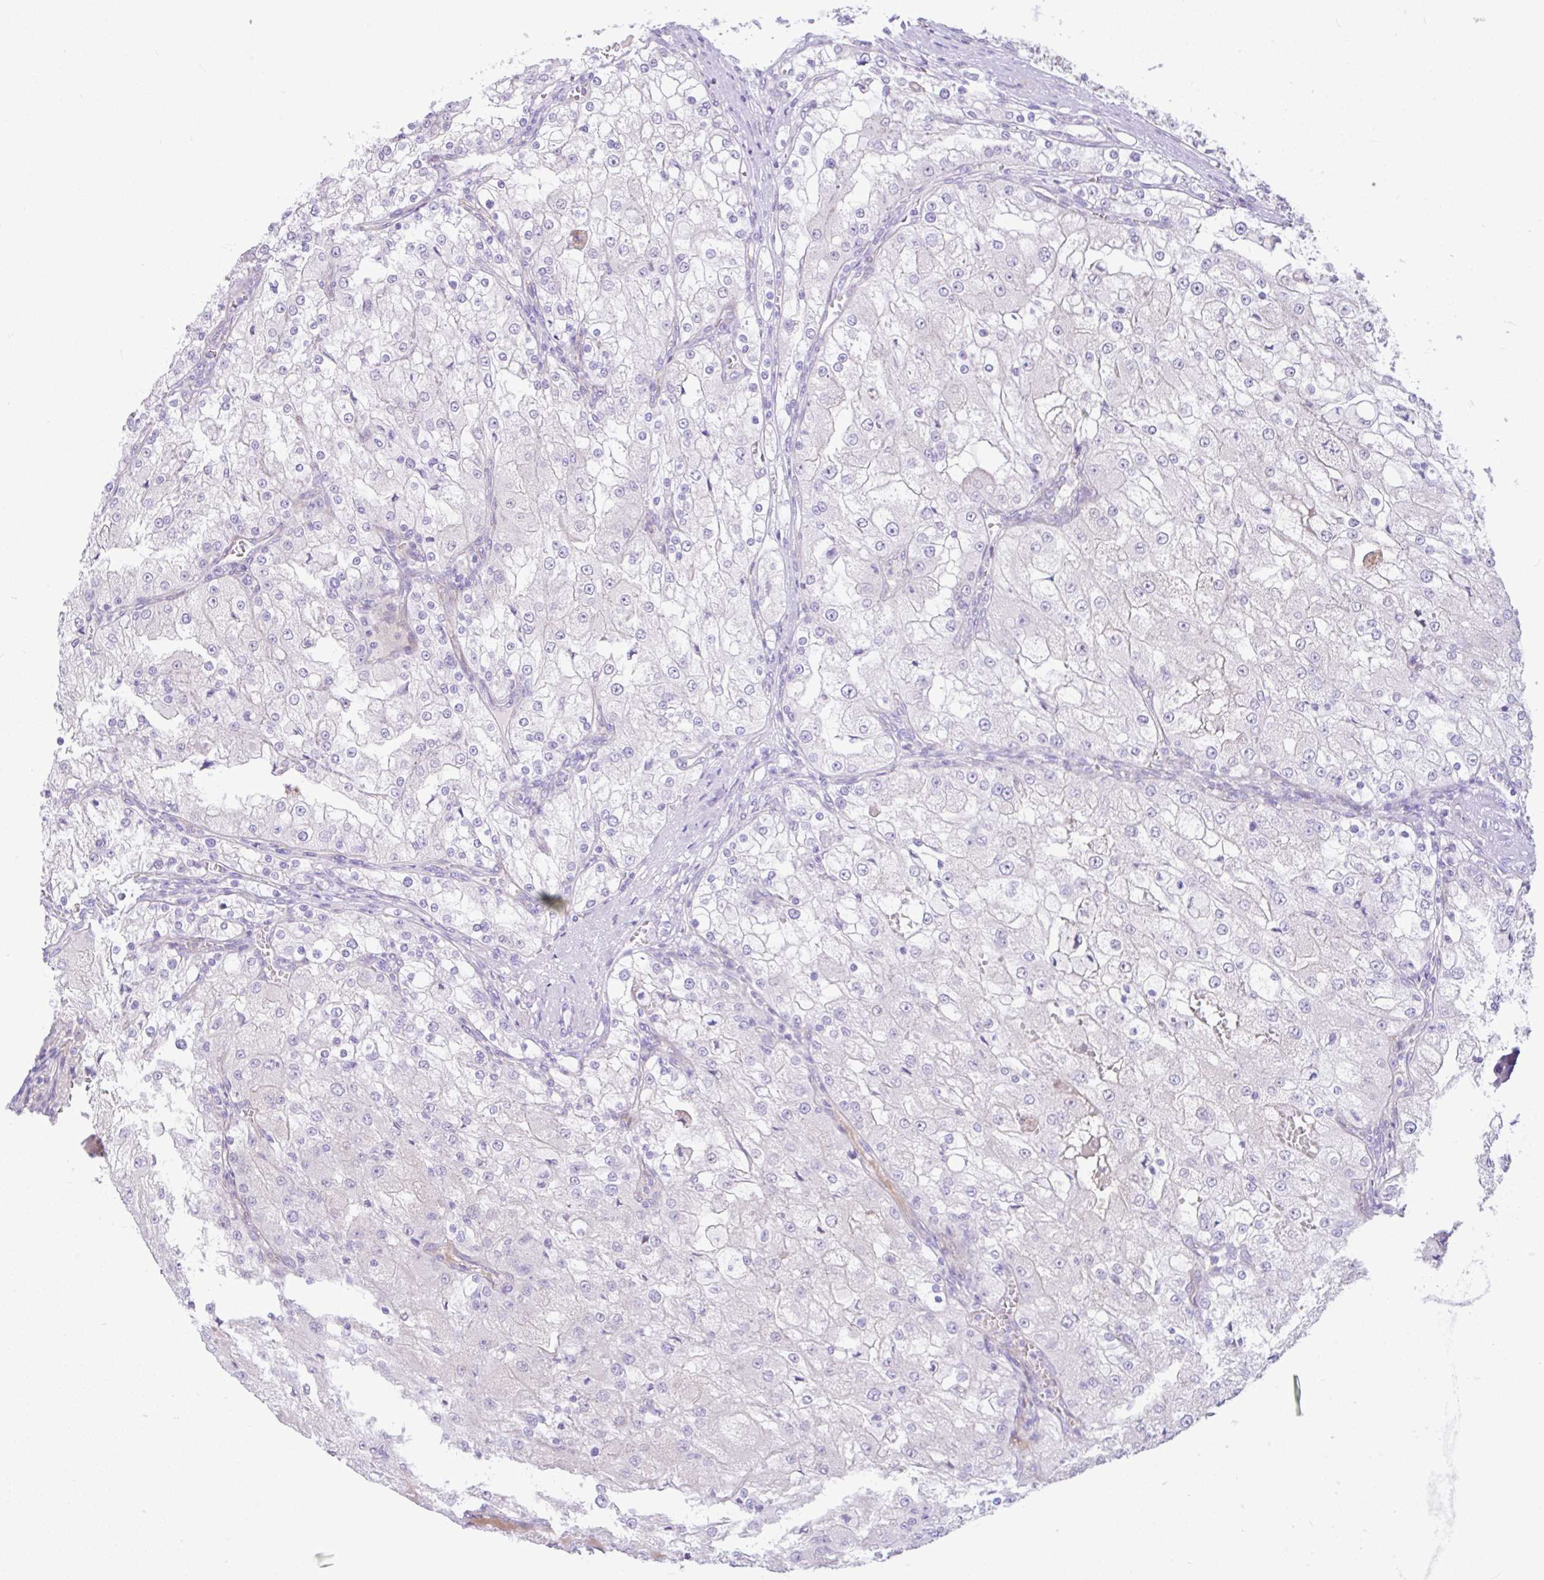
{"staining": {"intensity": "negative", "quantity": "none", "location": "none"}, "tissue": "renal cancer", "cell_type": "Tumor cells", "image_type": "cancer", "snomed": [{"axis": "morphology", "description": "Adenocarcinoma, NOS"}, {"axis": "topography", "description": "Kidney"}], "caption": "Human renal adenocarcinoma stained for a protein using IHC reveals no staining in tumor cells.", "gene": "ZNF101", "patient": {"sex": "female", "age": 74}}